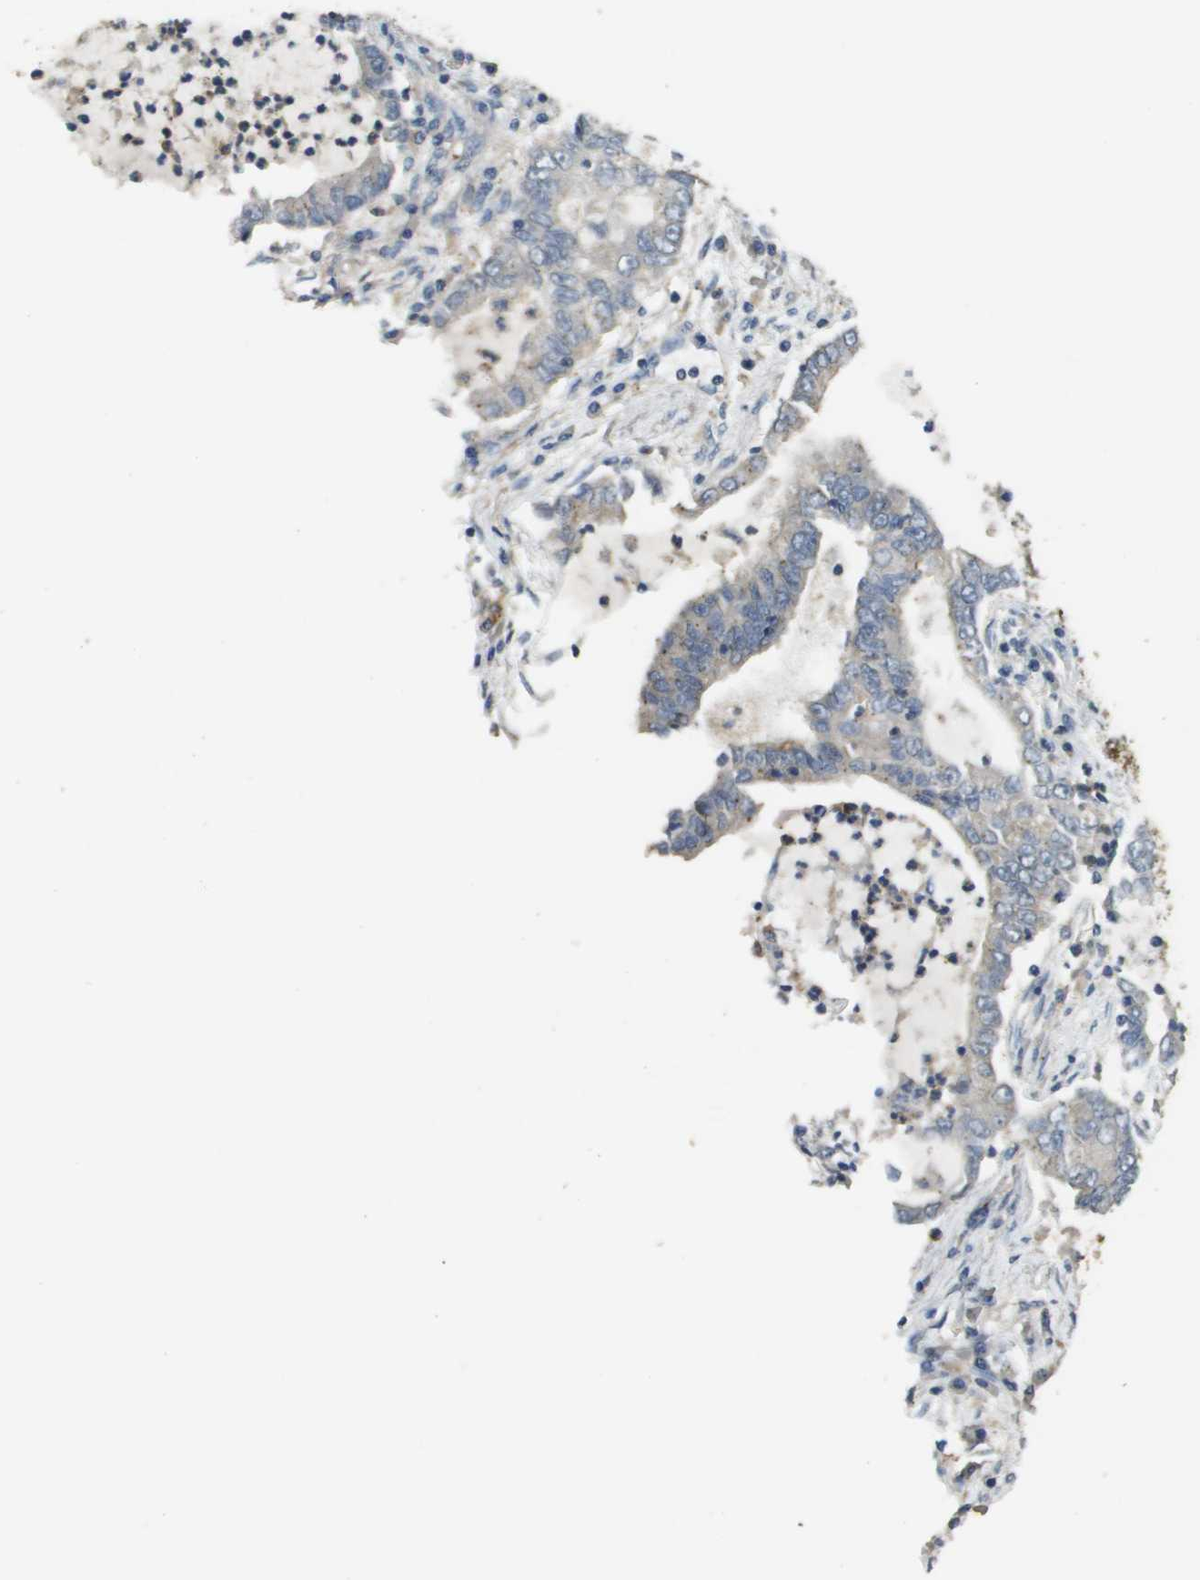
{"staining": {"intensity": "weak", "quantity": "<25%", "location": "cytoplasmic/membranous"}, "tissue": "lung cancer", "cell_type": "Tumor cells", "image_type": "cancer", "snomed": [{"axis": "morphology", "description": "Adenocarcinoma, NOS"}, {"axis": "topography", "description": "Lung"}], "caption": "High magnification brightfield microscopy of lung adenocarcinoma stained with DAB (brown) and counterstained with hematoxylin (blue): tumor cells show no significant expression. (DAB (3,3'-diaminobenzidine) IHC, high magnification).", "gene": "RAB27B", "patient": {"sex": "female", "age": 51}}